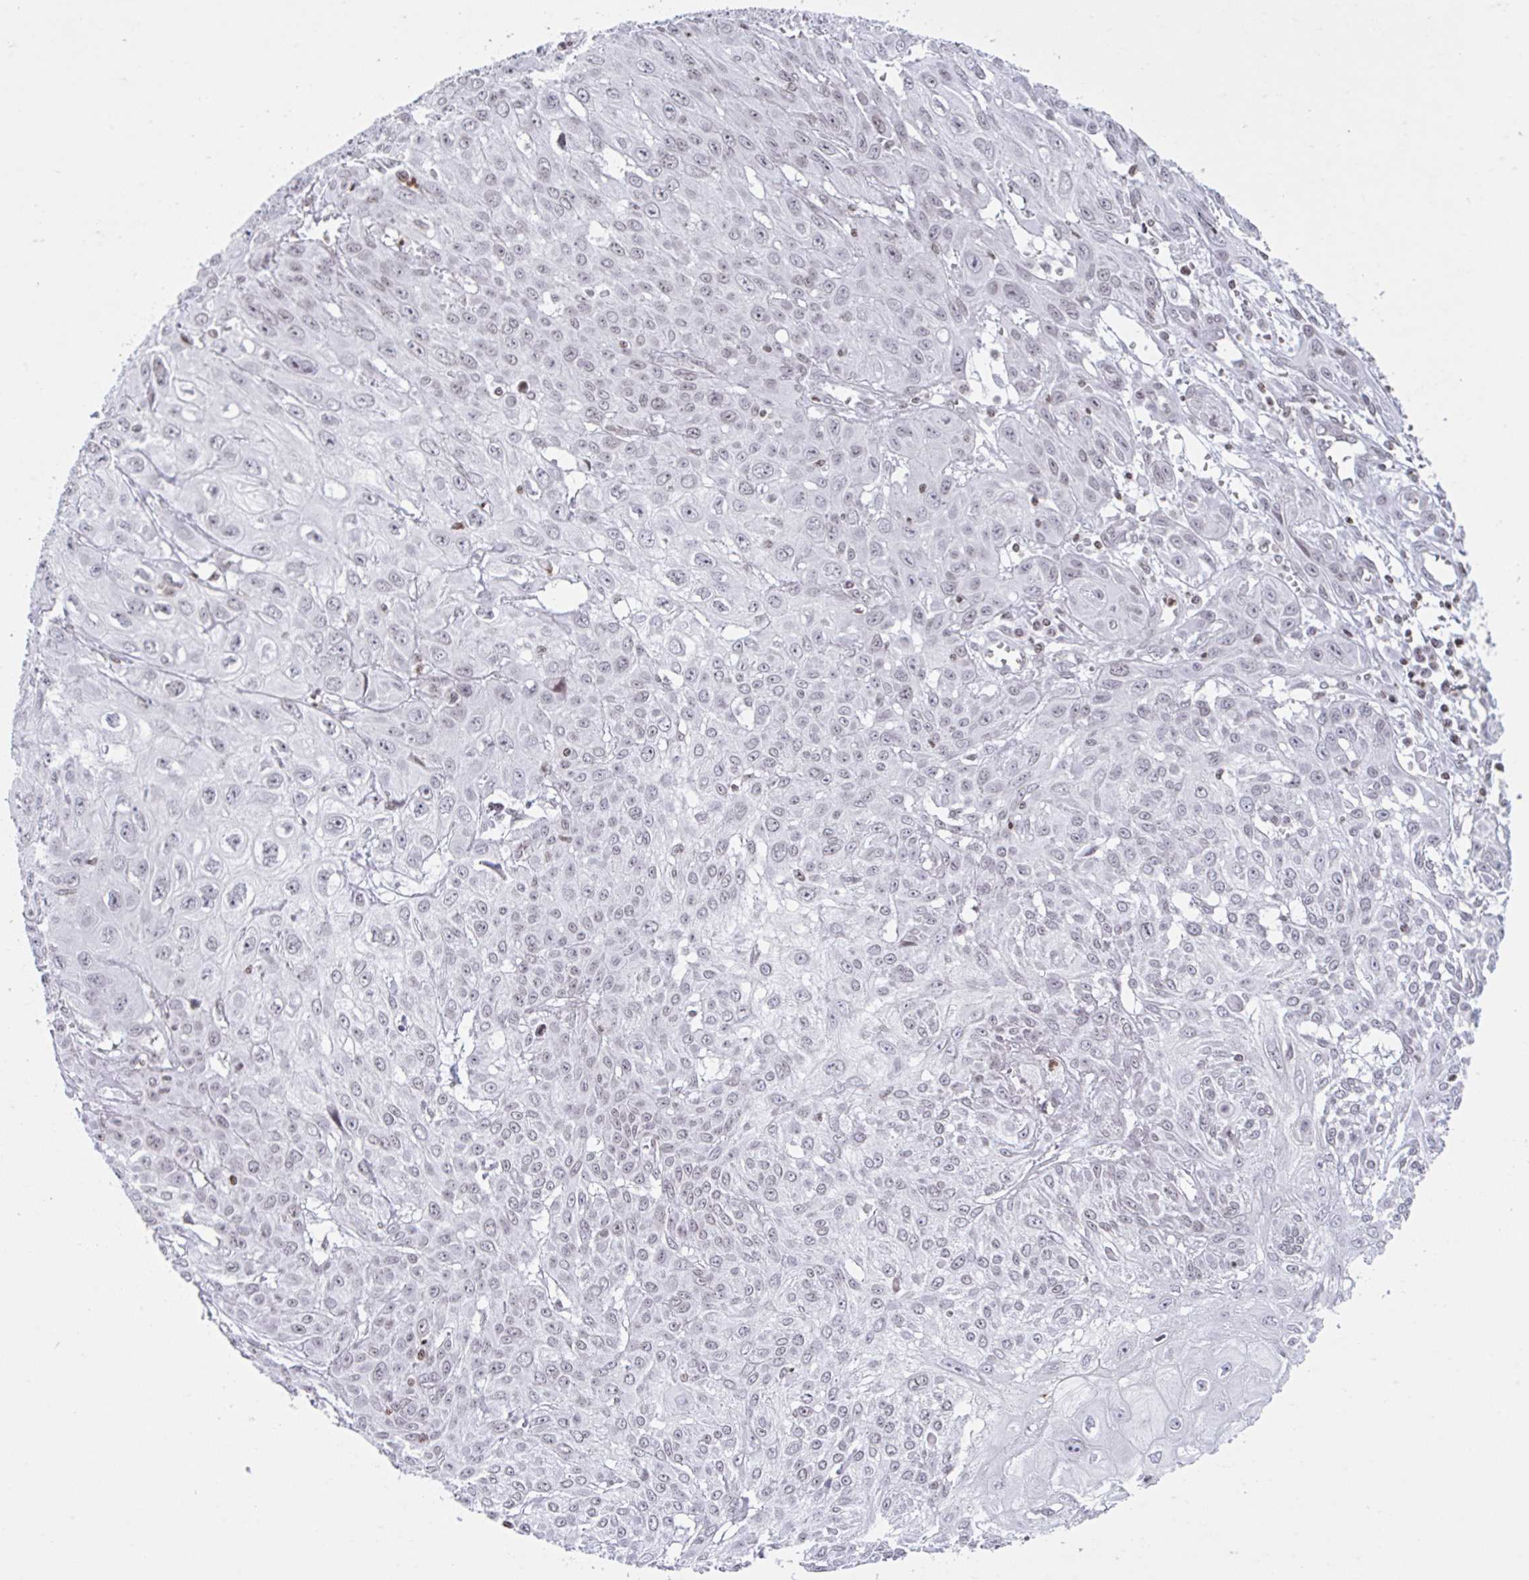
{"staining": {"intensity": "weak", "quantity": "25%-75%", "location": "nuclear"}, "tissue": "skin cancer", "cell_type": "Tumor cells", "image_type": "cancer", "snomed": [{"axis": "morphology", "description": "Squamous cell carcinoma, NOS"}, {"axis": "topography", "description": "Skin"}, {"axis": "topography", "description": "Vulva"}], "caption": "Squamous cell carcinoma (skin) tissue reveals weak nuclear expression in about 25%-75% of tumor cells", "gene": "NOL6", "patient": {"sex": "female", "age": 71}}